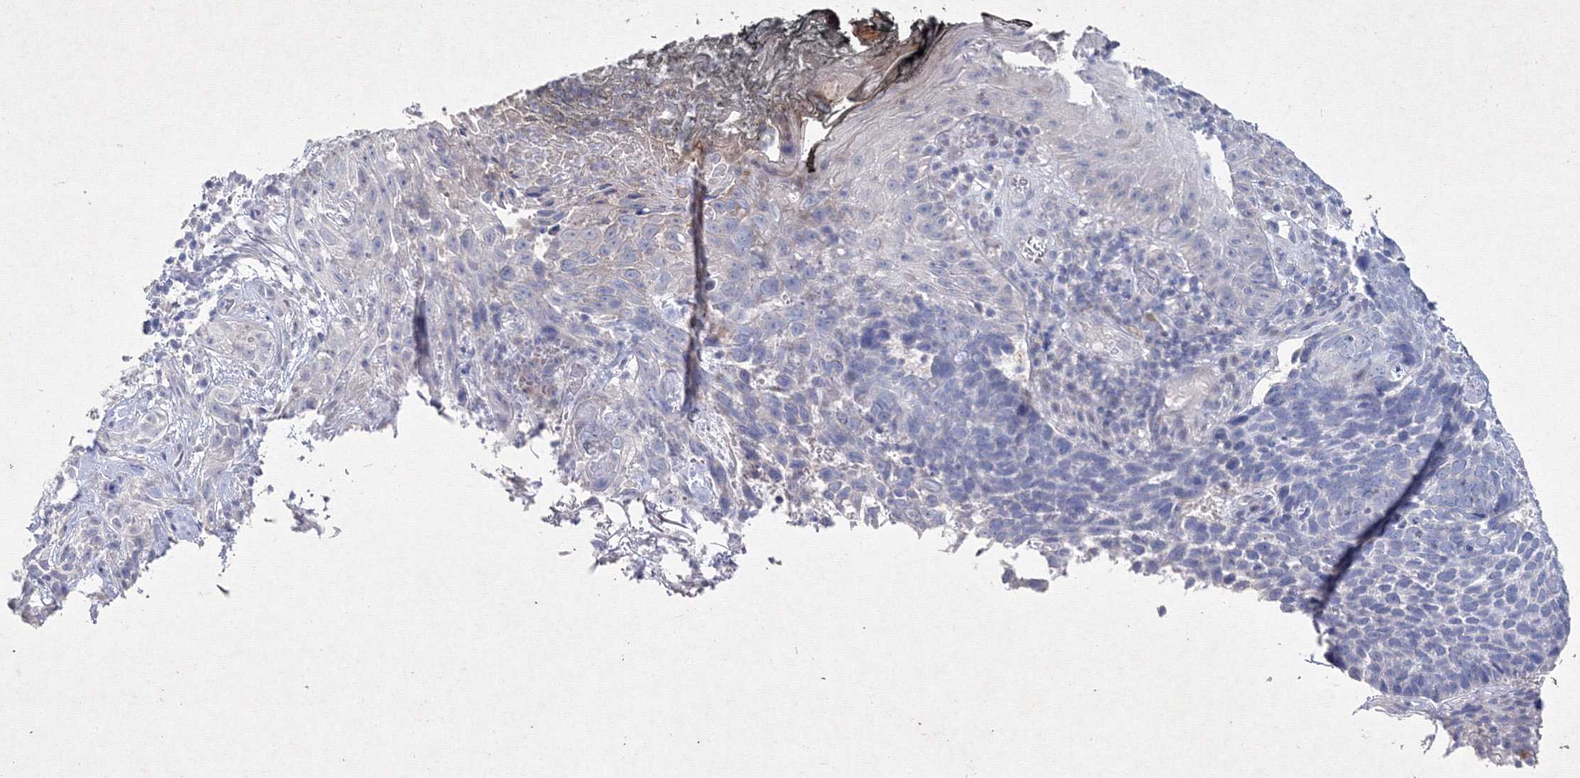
{"staining": {"intensity": "negative", "quantity": "none", "location": "none"}, "tissue": "skin cancer", "cell_type": "Tumor cells", "image_type": "cancer", "snomed": [{"axis": "morphology", "description": "Basal cell carcinoma"}, {"axis": "topography", "description": "Skin"}], "caption": "Human skin cancer stained for a protein using immunohistochemistry (IHC) shows no expression in tumor cells.", "gene": "SMIM29", "patient": {"sex": "female", "age": 64}}